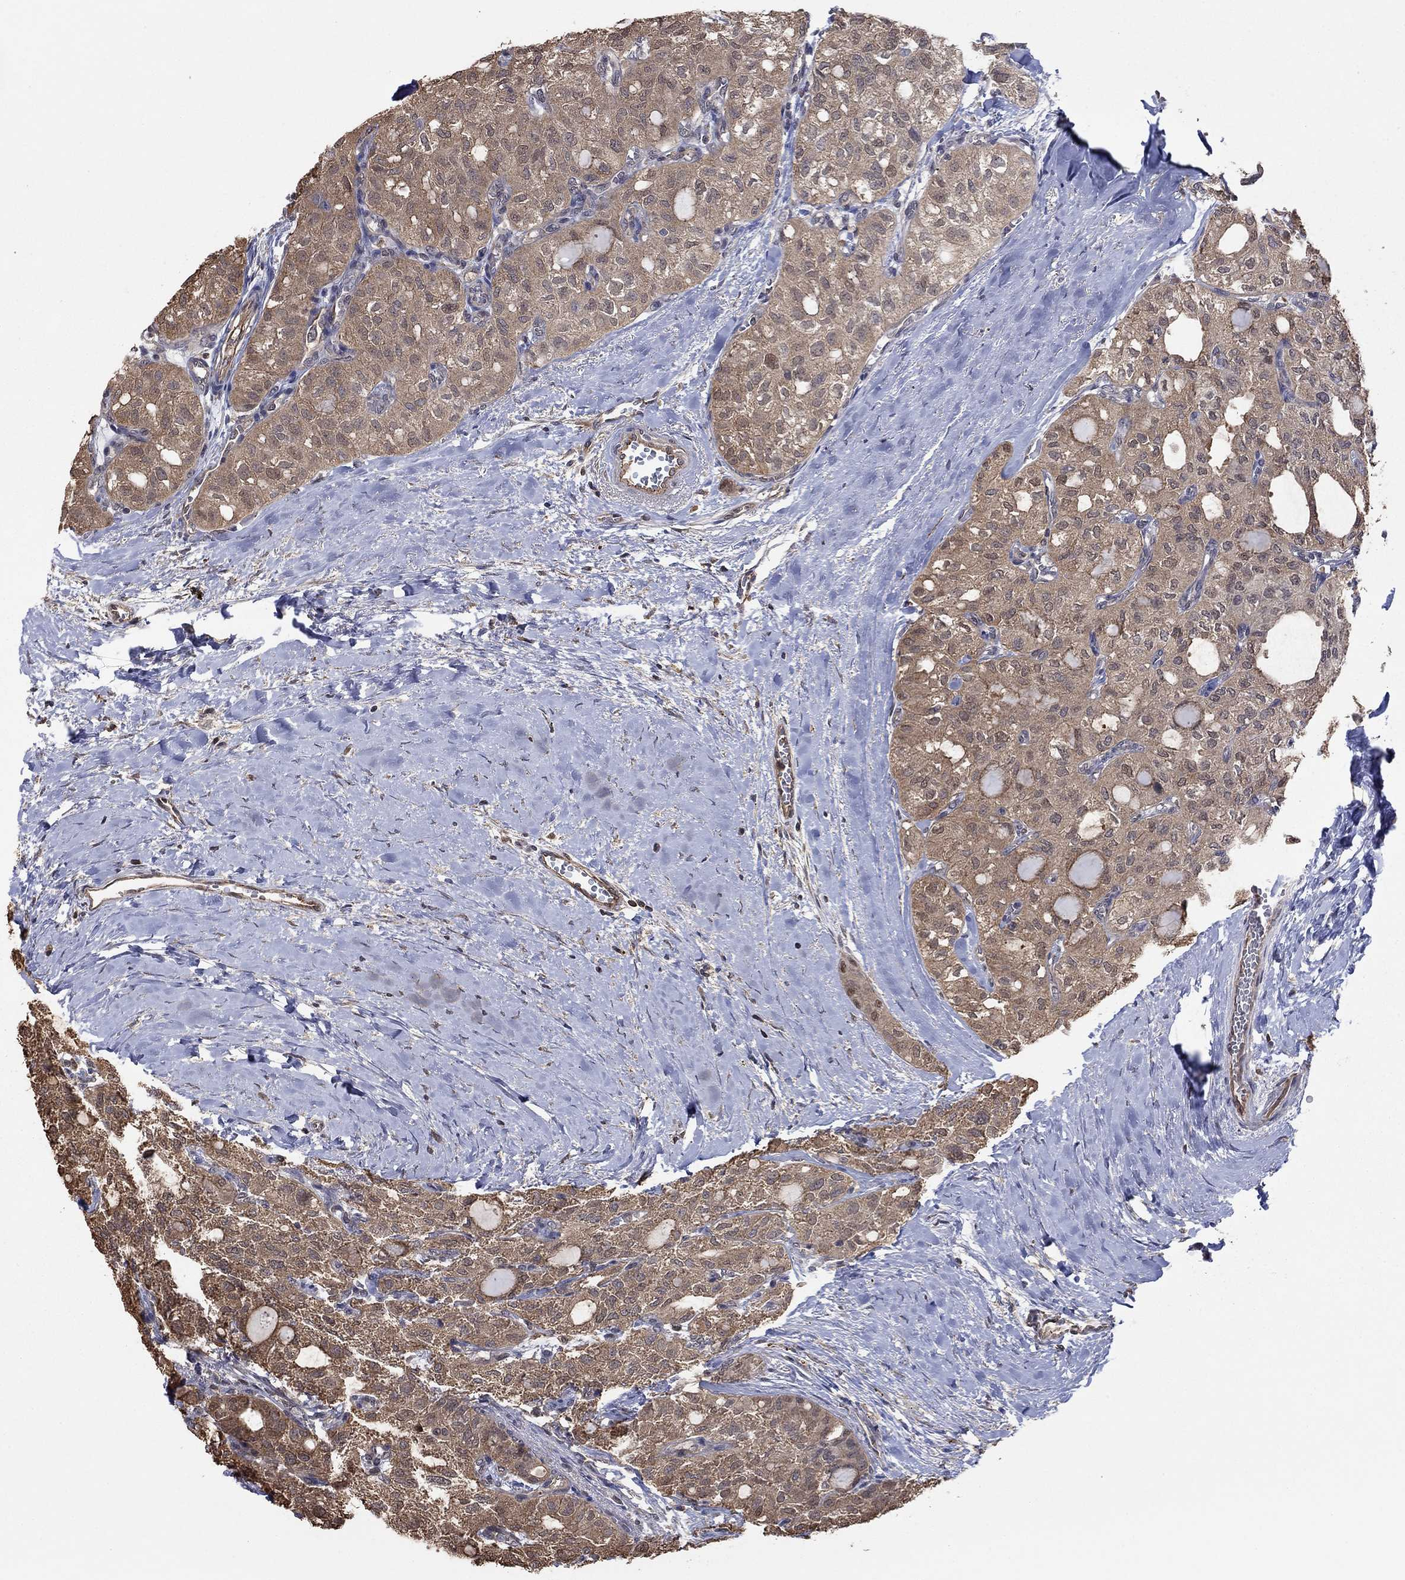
{"staining": {"intensity": "moderate", "quantity": "<25%", "location": "cytoplasmic/membranous"}, "tissue": "thyroid cancer", "cell_type": "Tumor cells", "image_type": "cancer", "snomed": [{"axis": "morphology", "description": "Follicular adenoma carcinoma, NOS"}, {"axis": "topography", "description": "Thyroid gland"}], "caption": "Thyroid cancer stained with a brown dye demonstrates moderate cytoplasmic/membranous positive positivity in approximately <25% of tumor cells.", "gene": "RNF114", "patient": {"sex": "male", "age": 75}}